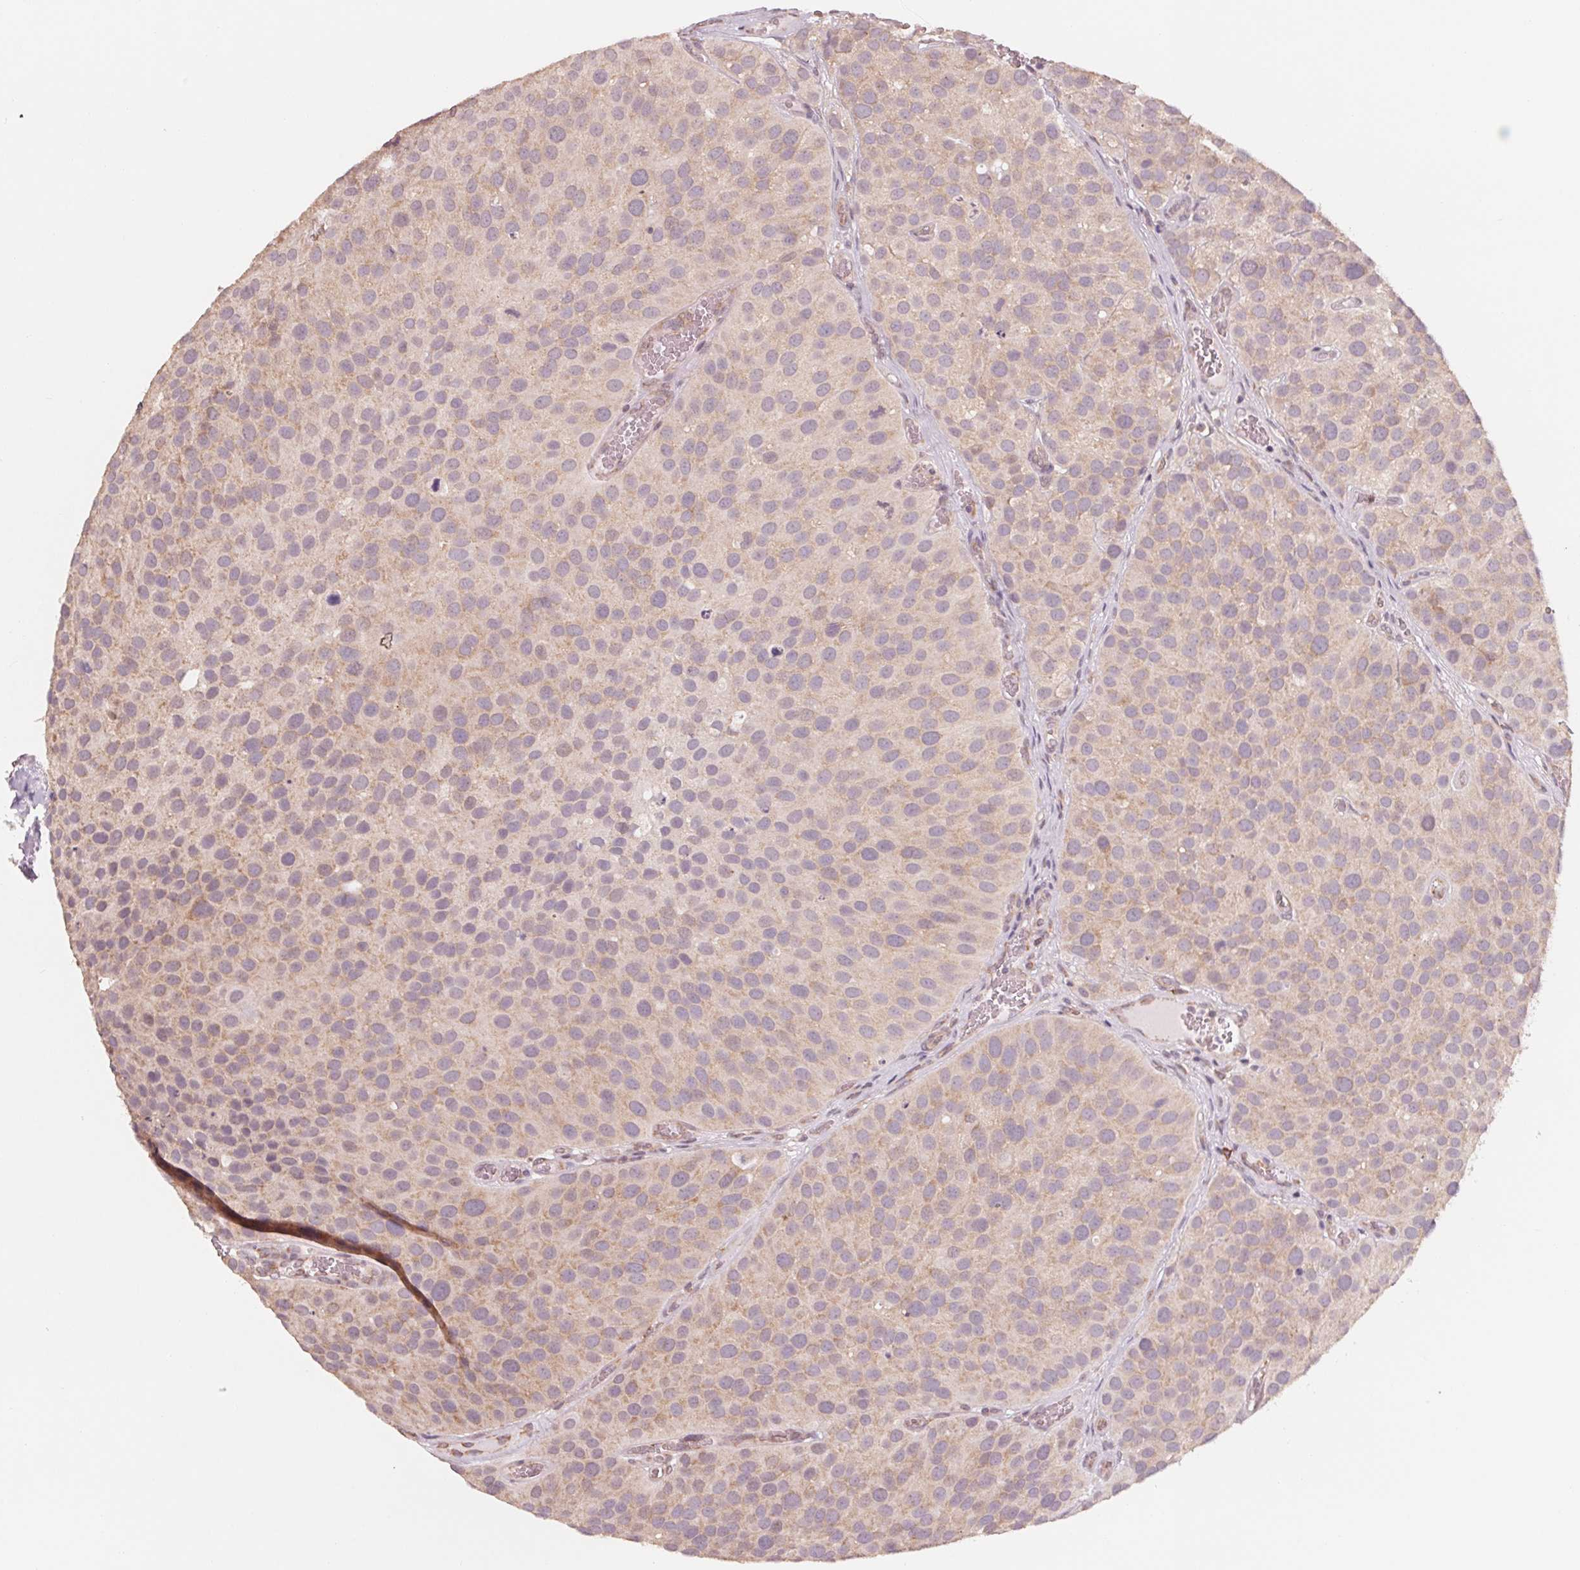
{"staining": {"intensity": "weak", "quantity": "<25%", "location": "cytoplasmic/membranous"}, "tissue": "urothelial cancer", "cell_type": "Tumor cells", "image_type": "cancer", "snomed": [{"axis": "morphology", "description": "Urothelial carcinoma, Low grade"}, {"axis": "topography", "description": "Urinary bladder"}], "caption": "Immunohistochemistry (IHC) photomicrograph of human urothelial cancer stained for a protein (brown), which displays no staining in tumor cells.", "gene": "GIGYF2", "patient": {"sex": "female", "age": 69}}